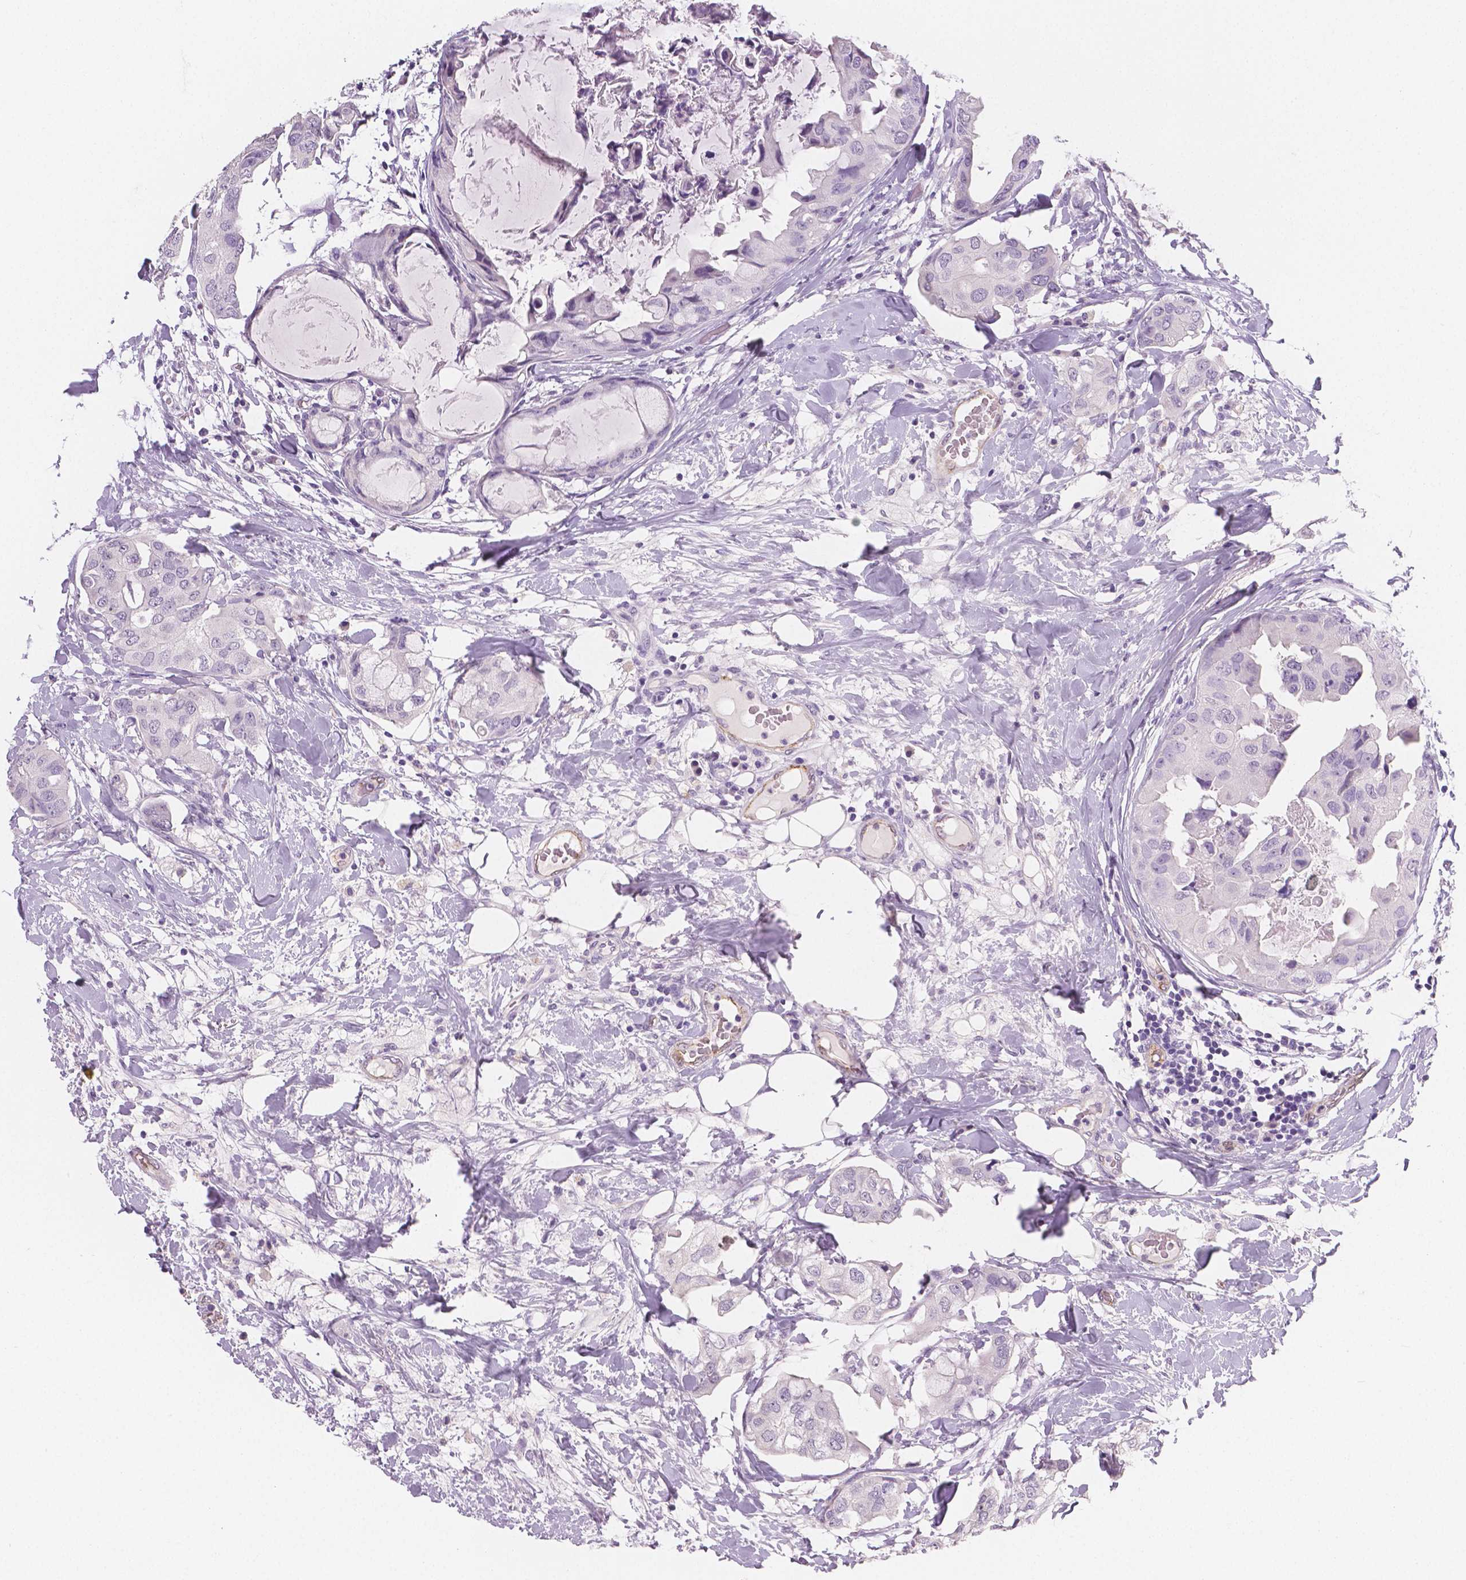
{"staining": {"intensity": "negative", "quantity": "none", "location": "none"}, "tissue": "breast cancer", "cell_type": "Tumor cells", "image_type": "cancer", "snomed": [{"axis": "morphology", "description": "Normal tissue, NOS"}, {"axis": "morphology", "description": "Duct carcinoma"}, {"axis": "topography", "description": "Breast"}], "caption": "Immunohistochemistry histopathology image of infiltrating ductal carcinoma (breast) stained for a protein (brown), which exhibits no staining in tumor cells. Nuclei are stained in blue.", "gene": "TSPAN7", "patient": {"sex": "female", "age": 40}}